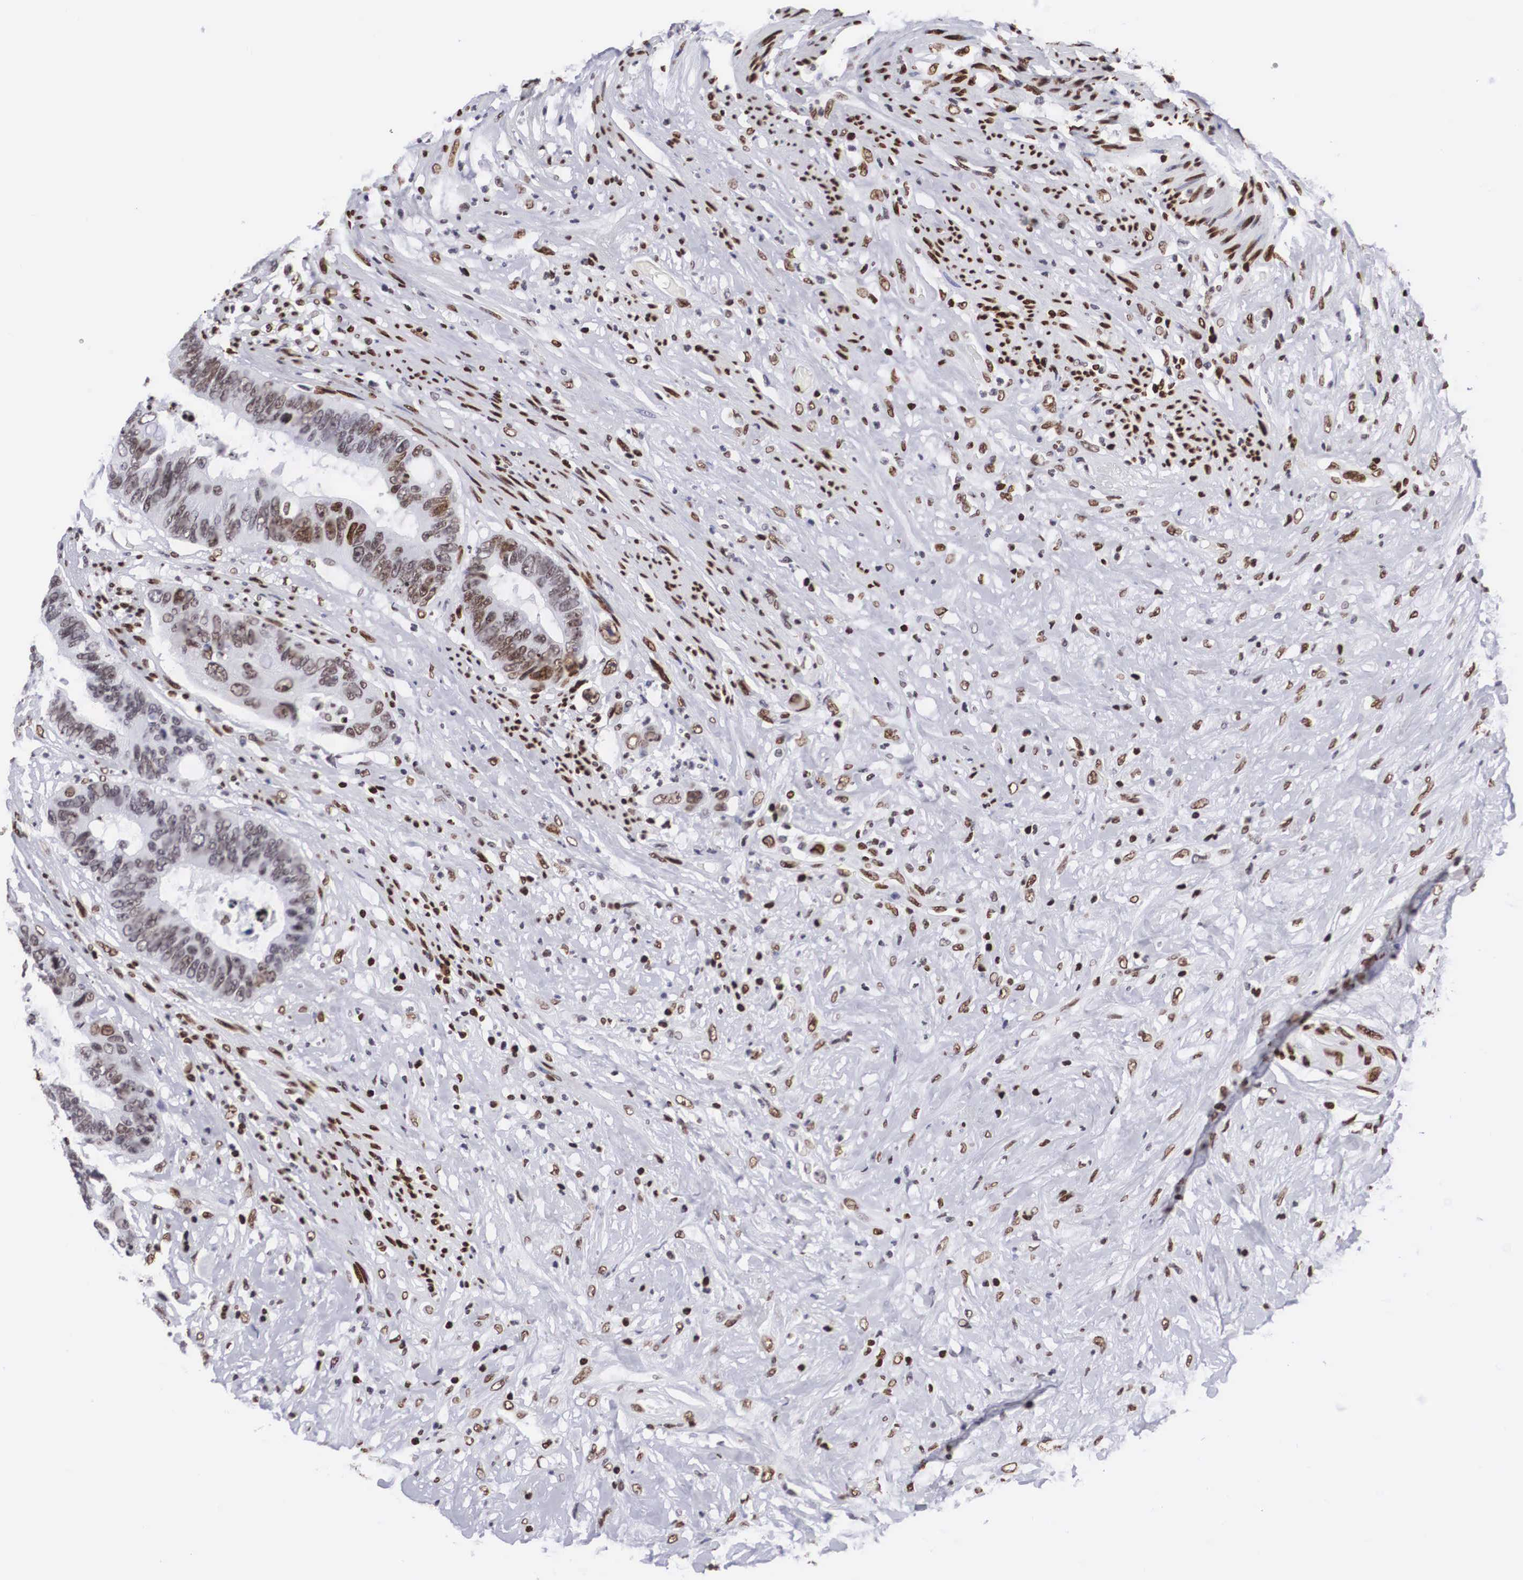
{"staining": {"intensity": "moderate", "quantity": ">75%", "location": "nuclear"}, "tissue": "colorectal cancer", "cell_type": "Tumor cells", "image_type": "cancer", "snomed": [{"axis": "morphology", "description": "Adenocarcinoma, NOS"}, {"axis": "topography", "description": "Rectum"}], "caption": "Human colorectal cancer (adenocarcinoma) stained with a protein marker exhibits moderate staining in tumor cells.", "gene": "MECP2", "patient": {"sex": "female", "age": 65}}